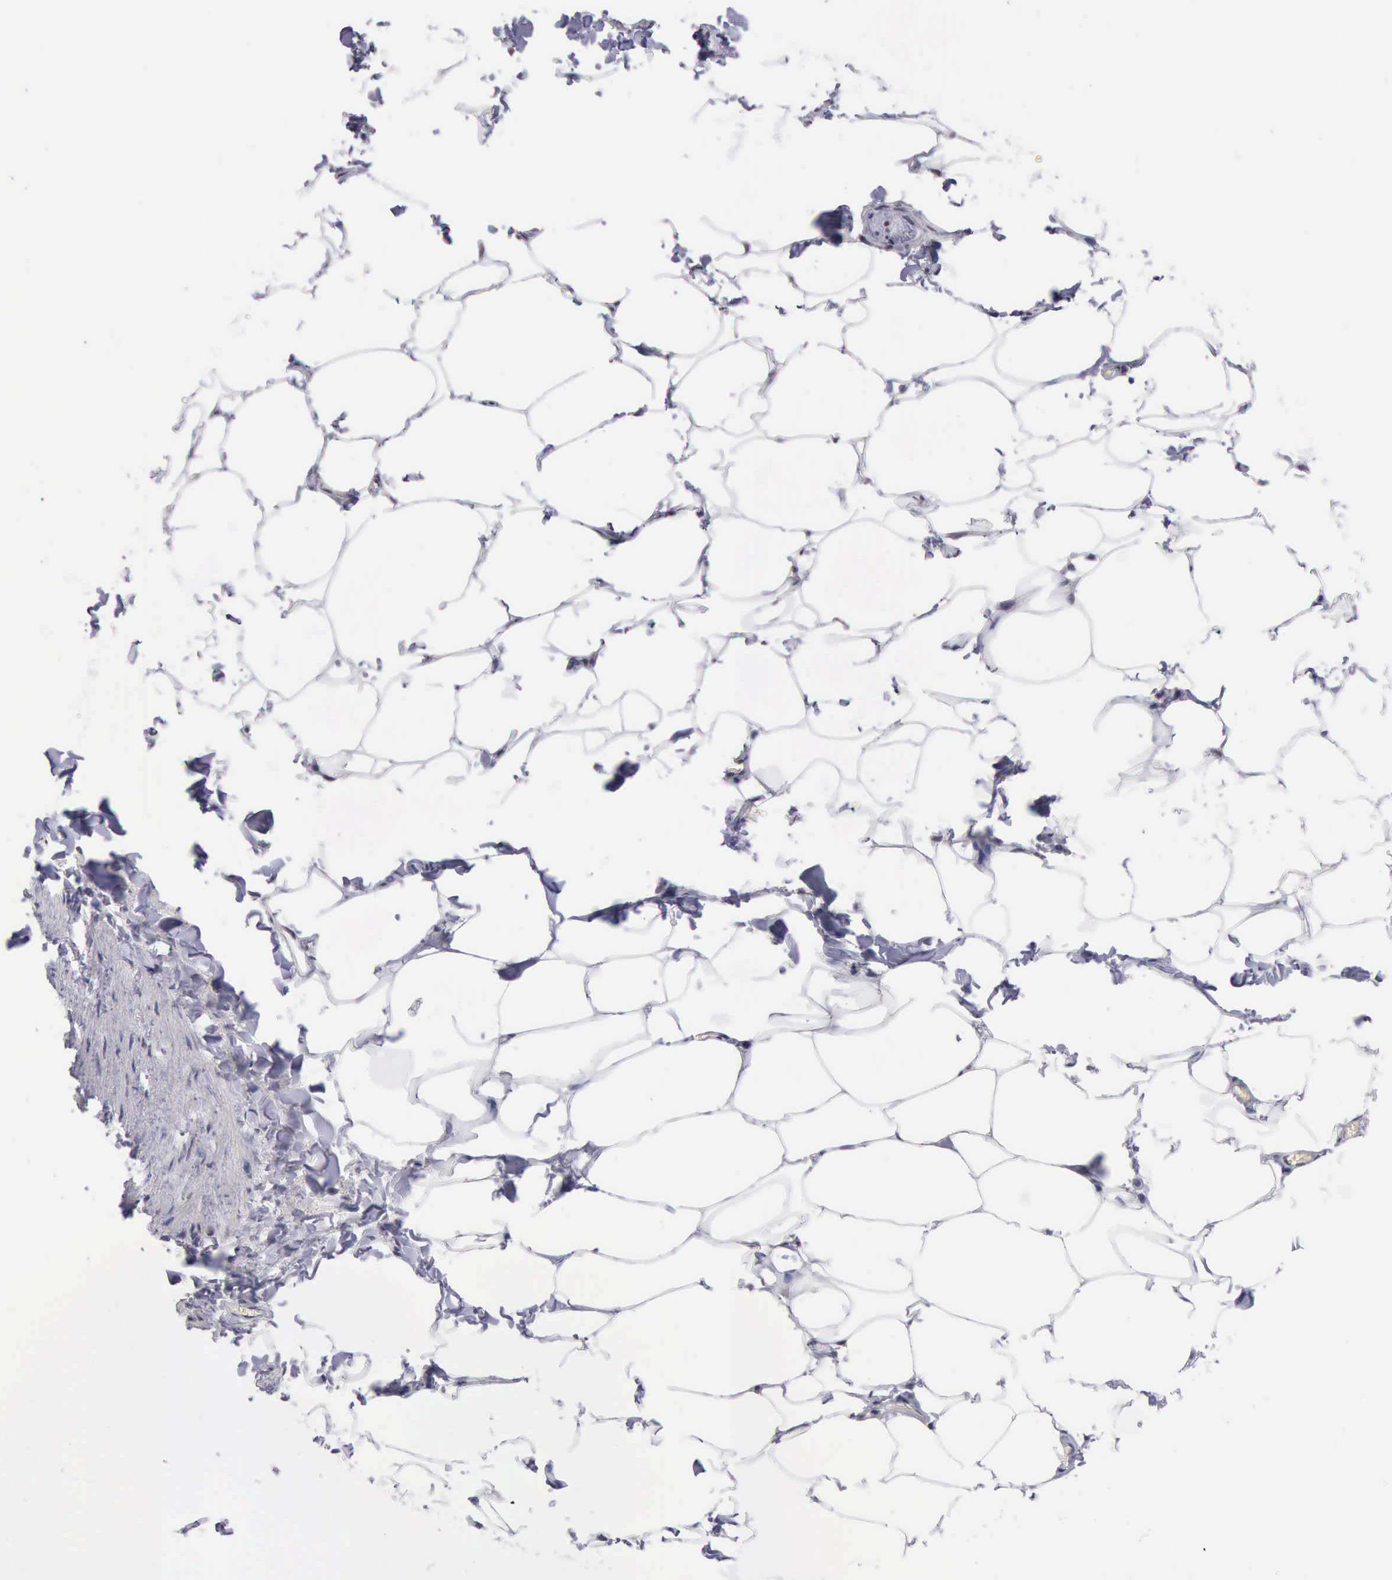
{"staining": {"intensity": "moderate", "quantity": ">75%", "location": "nuclear"}, "tissue": "adipose tissue", "cell_type": "Adipocytes", "image_type": "normal", "snomed": [{"axis": "morphology", "description": "Normal tissue, NOS"}, {"axis": "topography", "description": "Vascular tissue"}], "caption": "Immunohistochemistry (IHC) (DAB) staining of benign human adipose tissue shows moderate nuclear protein staining in approximately >75% of adipocytes. (Stains: DAB in brown, nuclei in blue, Microscopy: brightfield microscopy at high magnification).", "gene": "ERCC4", "patient": {"sex": "male", "age": 41}}